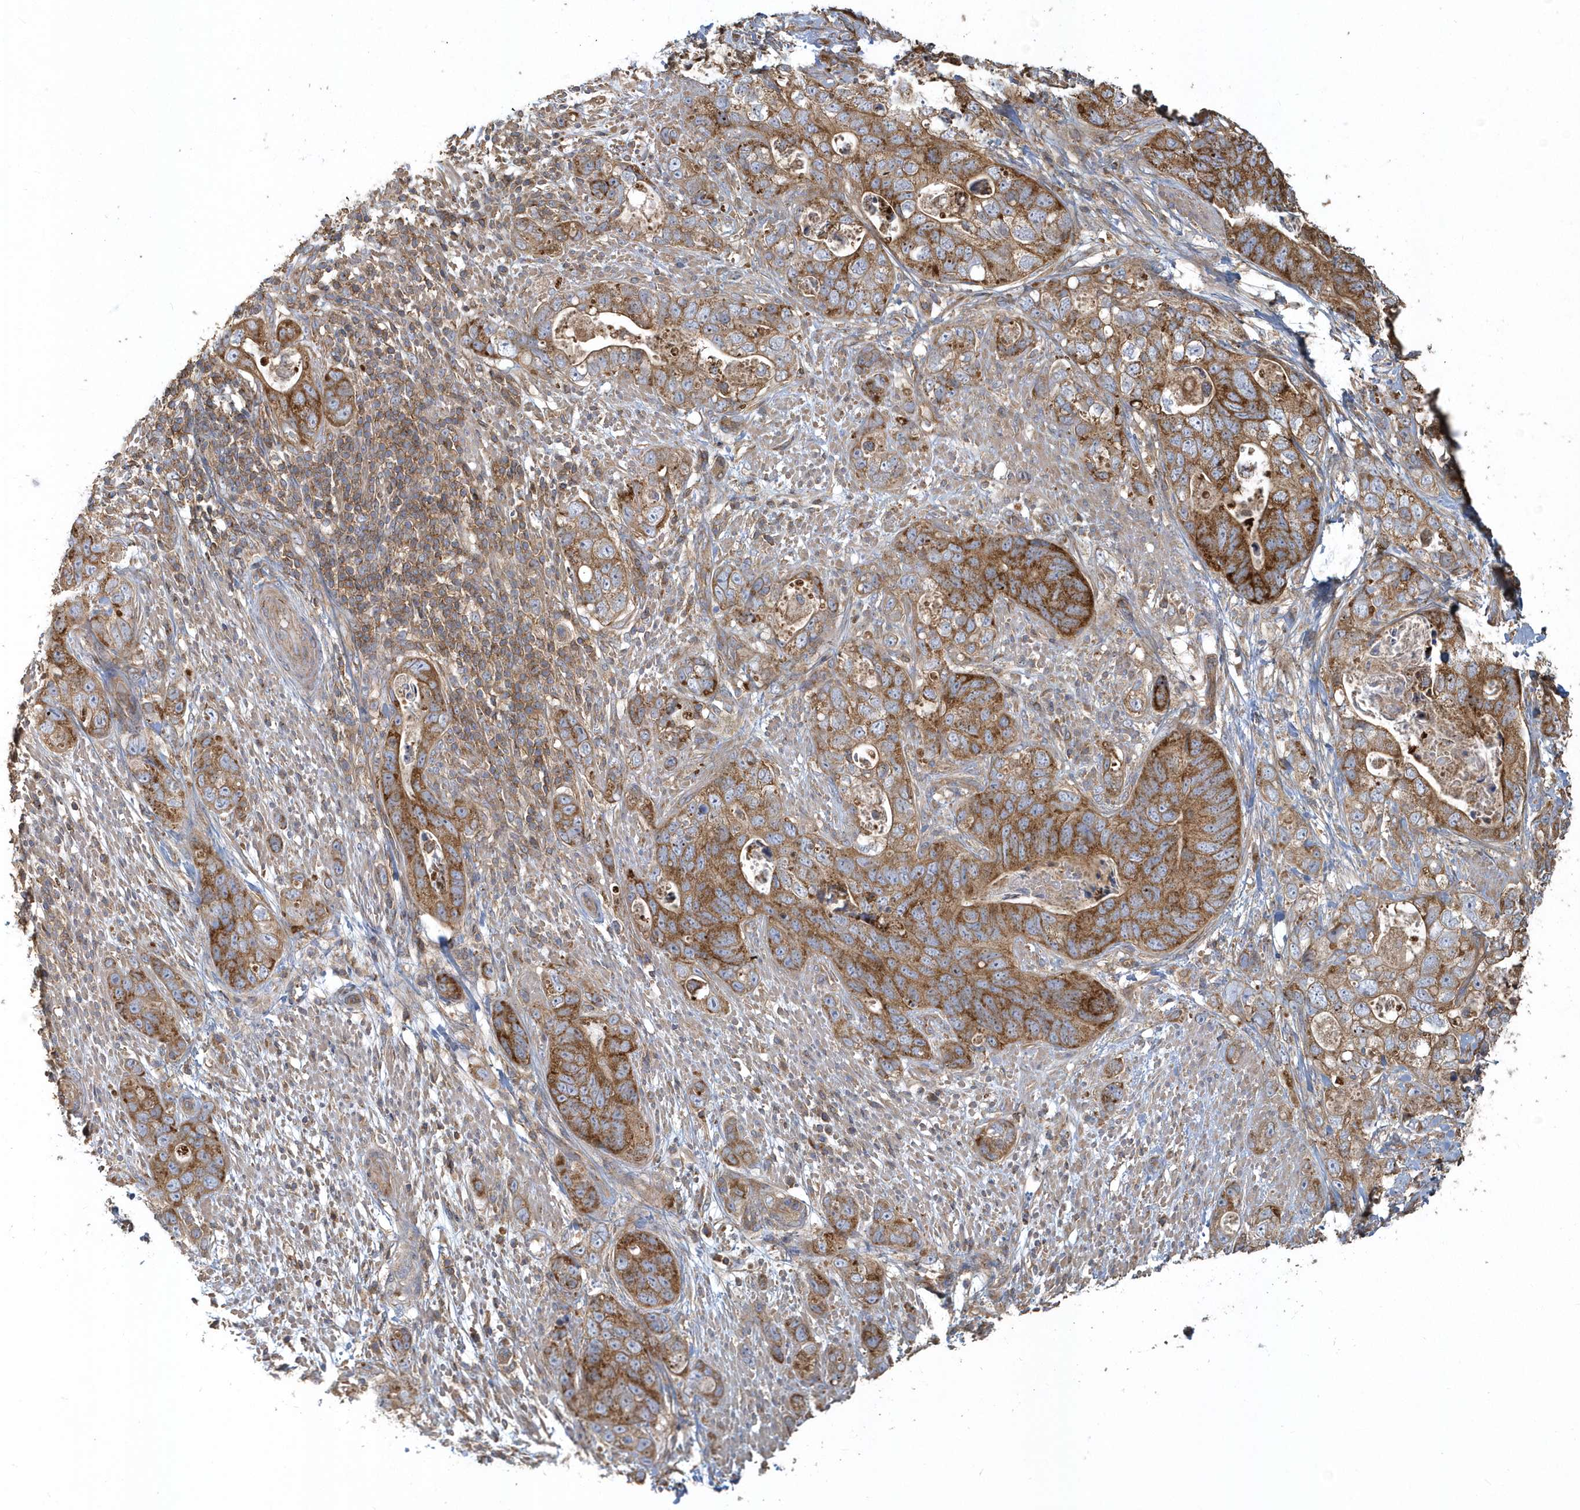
{"staining": {"intensity": "strong", "quantity": ">75%", "location": "cytoplasmic/membranous"}, "tissue": "stomach cancer", "cell_type": "Tumor cells", "image_type": "cancer", "snomed": [{"axis": "morphology", "description": "Adenocarcinoma, NOS"}, {"axis": "topography", "description": "Stomach"}], "caption": "High-power microscopy captured an immunohistochemistry image of adenocarcinoma (stomach), revealing strong cytoplasmic/membranous staining in about >75% of tumor cells. The staining was performed using DAB (3,3'-diaminobenzidine), with brown indicating positive protein expression. Nuclei are stained blue with hematoxylin.", "gene": "TRAIP", "patient": {"sex": "female", "age": 89}}